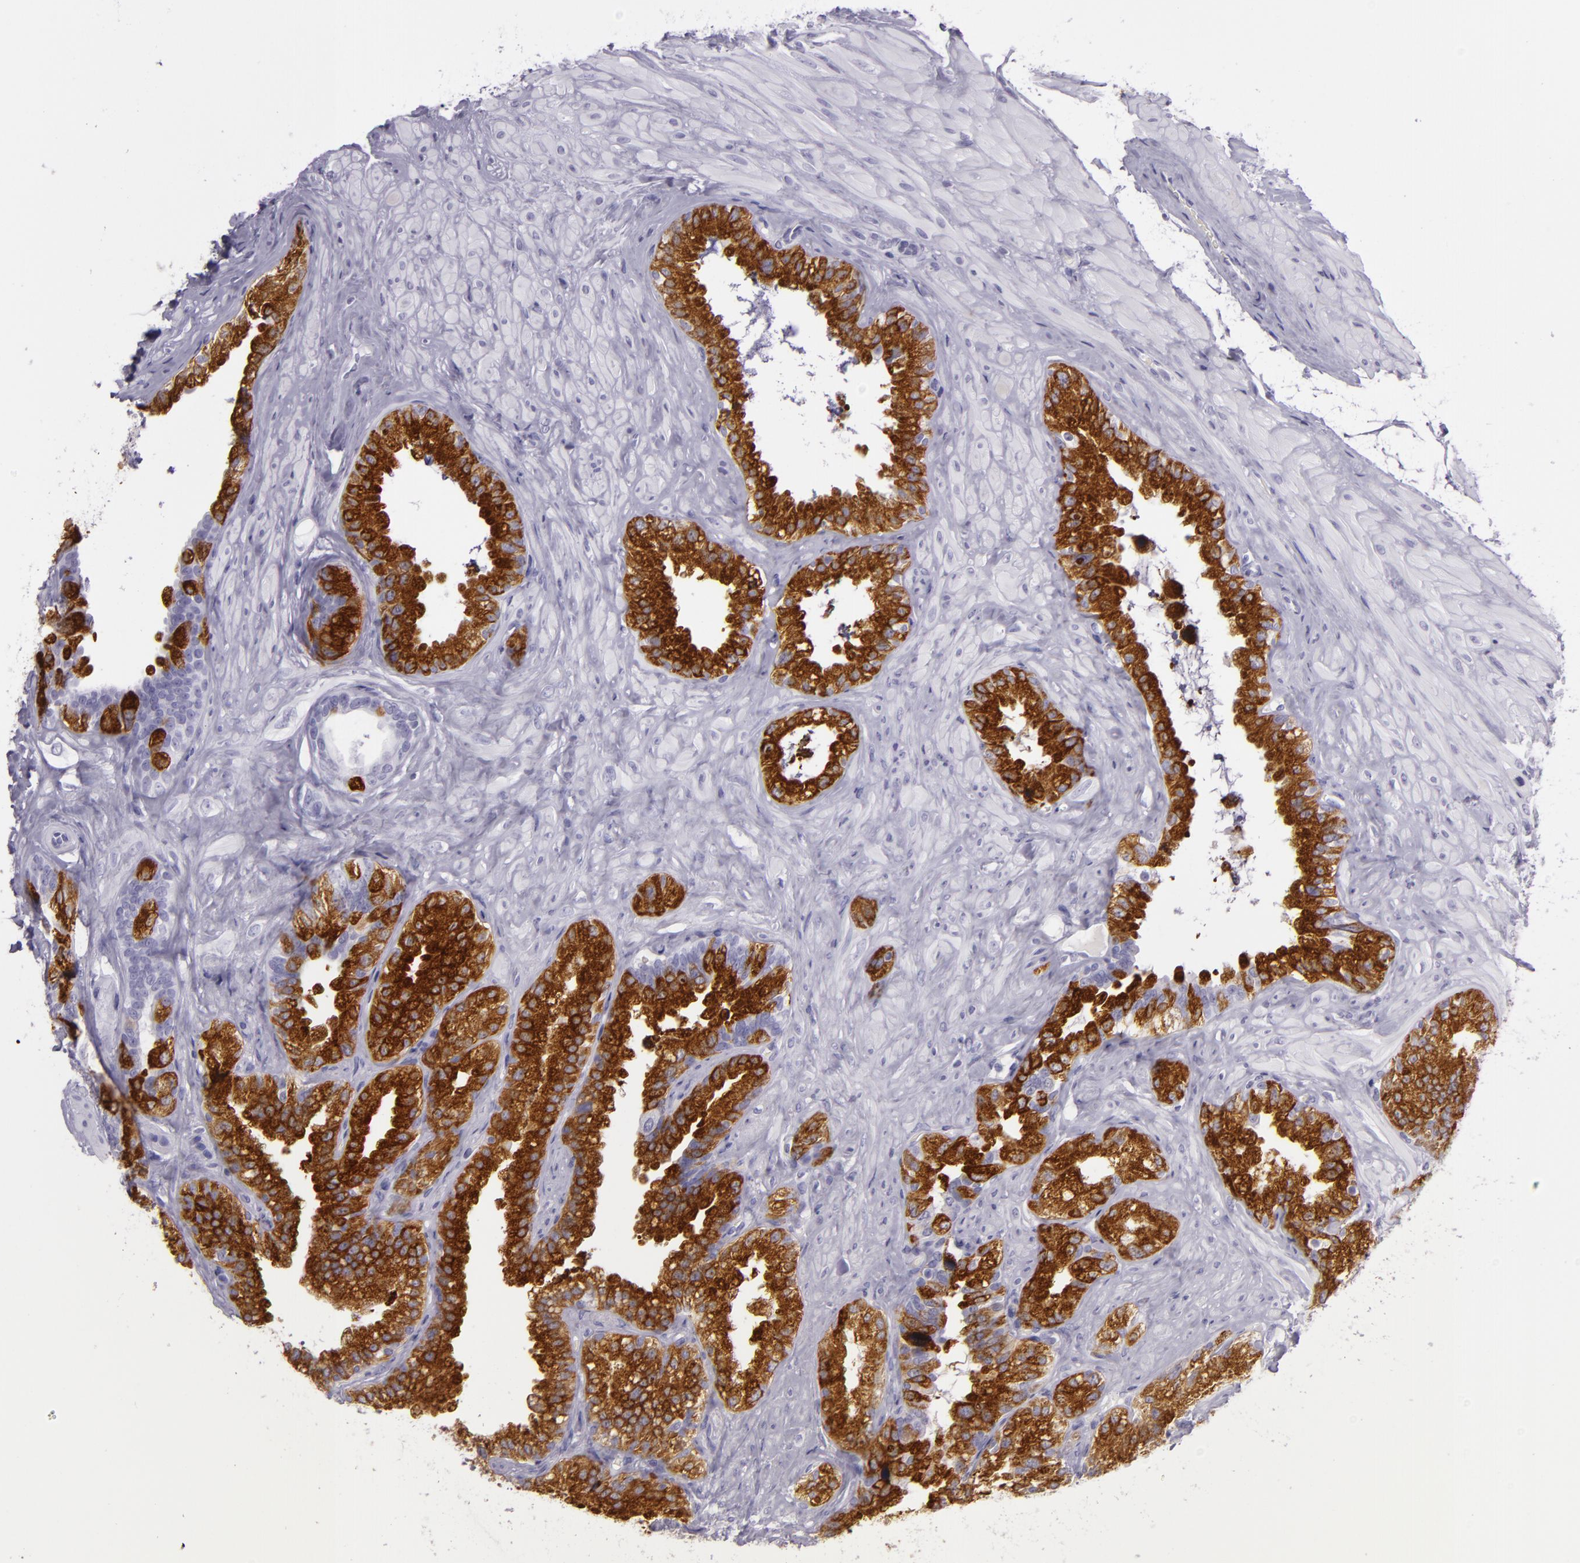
{"staining": {"intensity": "strong", "quantity": ">75%", "location": "cytoplasmic/membranous"}, "tissue": "seminal vesicle", "cell_type": "Glandular cells", "image_type": "normal", "snomed": [{"axis": "morphology", "description": "Normal tissue, NOS"}, {"axis": "topography", "description": "Seminal veicle"}], "caption": "Strong cytoplasmic/membranous expression for a protein is identified in approximately >75% of glandular cells of unremarkable seminal vesicle using immunohistochemistry.", "gene": "MUC6", "patient": {"sex": "male", "age": 63}}